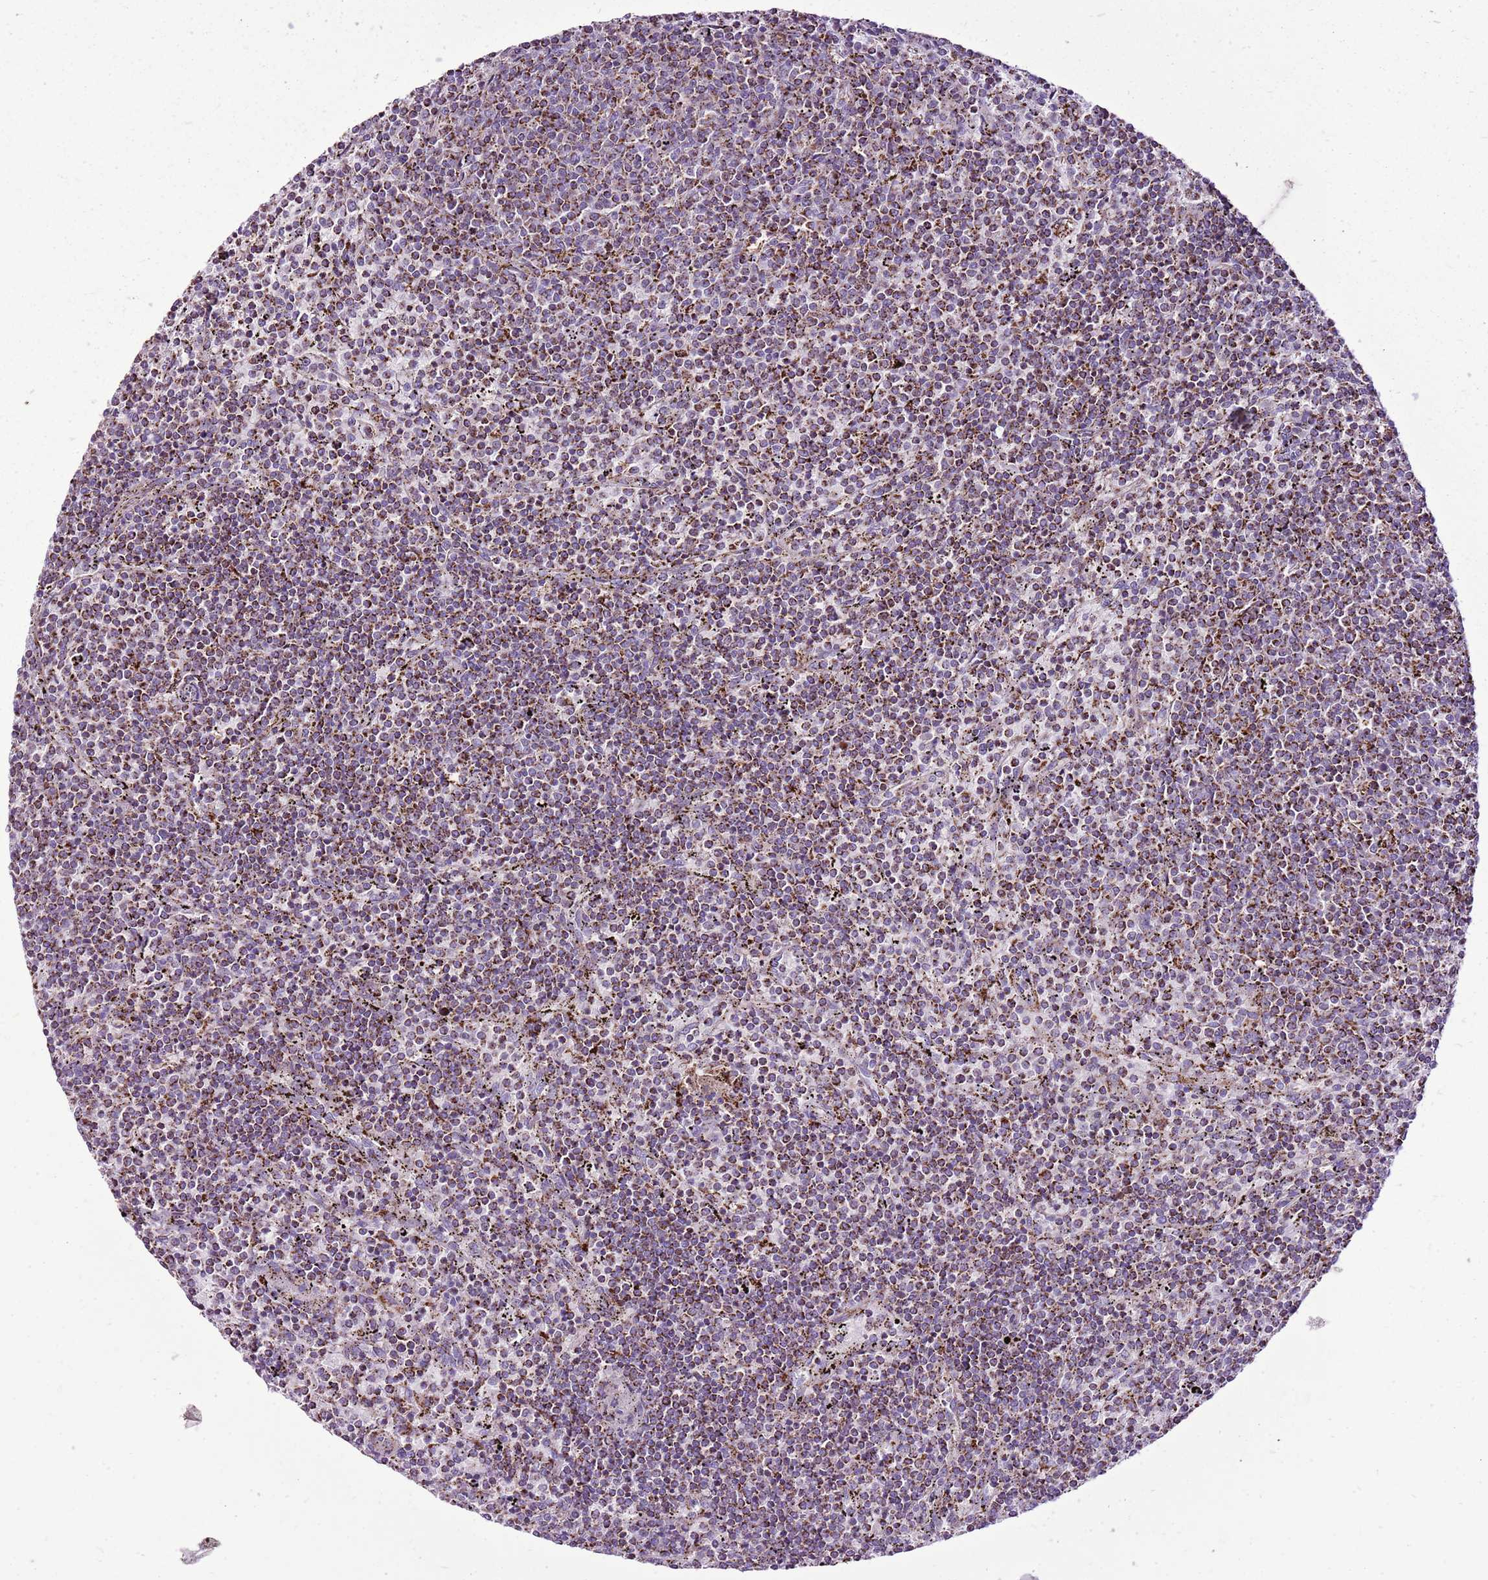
{"staining": {"intensity": "moderate", "quantity": ">75%", "location": "cytoplasmic/membranous"}, "tissue": "lymphoma", "cell_type": "Tumor cells", "image_type": "cancer", "snomed": [{"axis": "morphology", "description": "Malignant lymphoma, non-Hodgkin's type, Low grade"}, {"axis": "topography", "description": "Spleen"}], "caption": "Human lymphoma stained with a brown dye demonstrates moderate cytoplasmic/membranous positive expression in approximately >75% of tumor cells.", "gene": "GCDH", "patient": {"sex": "female", "age": 50}}